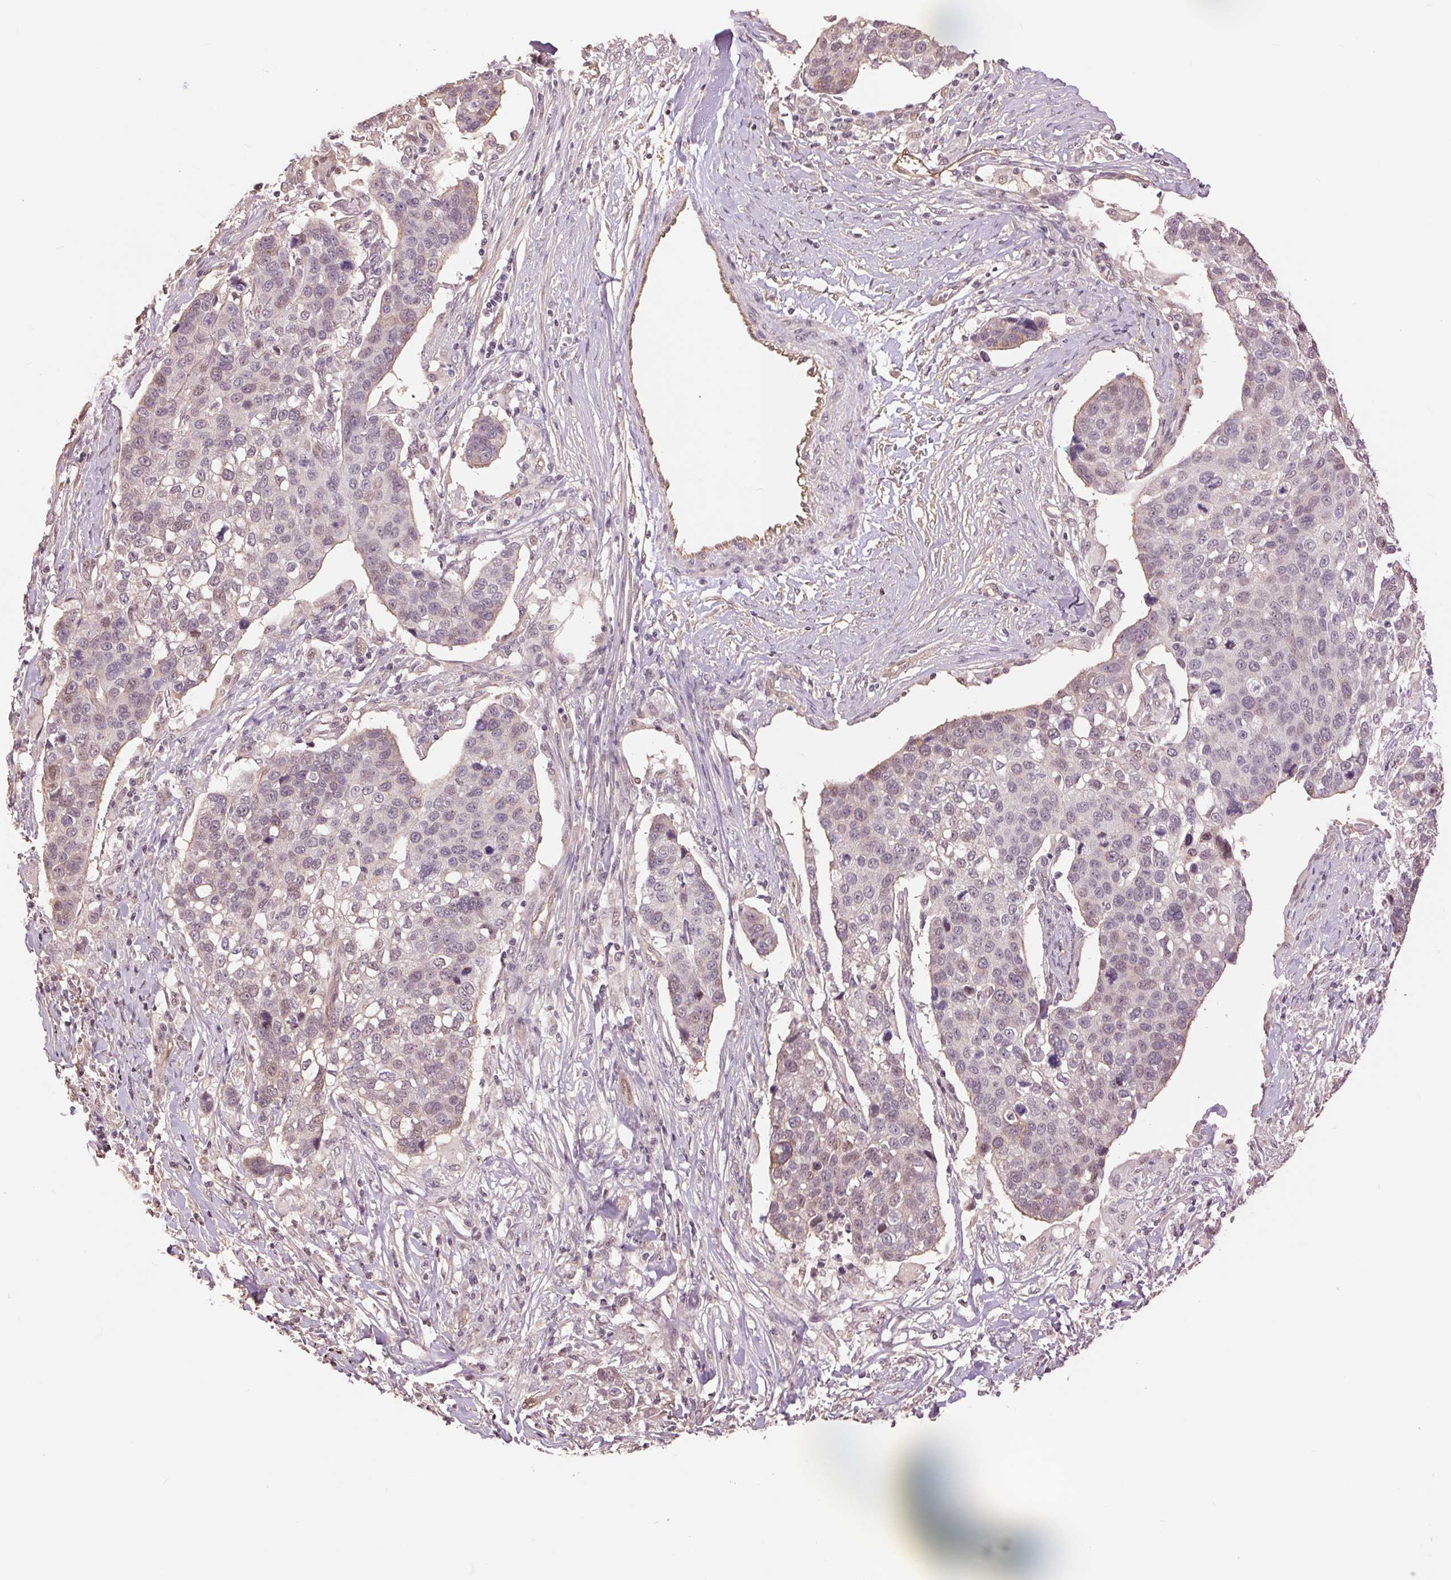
{"staining": {"intensity": "negative", "quantity": "none", "location": "none"}, "tissue": "lung cancer", "cell_type": "Tumor cells", "image_type": "cancer", "snomed": [{"axis": "morphology", "description": "Squamous cell carcinoma, NOS"}, {"axis": "topography", "description": "Lymph node"}, {"axis": "topography", "description": "Lung"}], "caption": "A histopathology image of human squamous cell carcinoma (lung) is negative for staining in tumor cells. (DAB IHC, high magnification).", "gene": "PALM", "patient": {"sex": "male", "age": 61}}